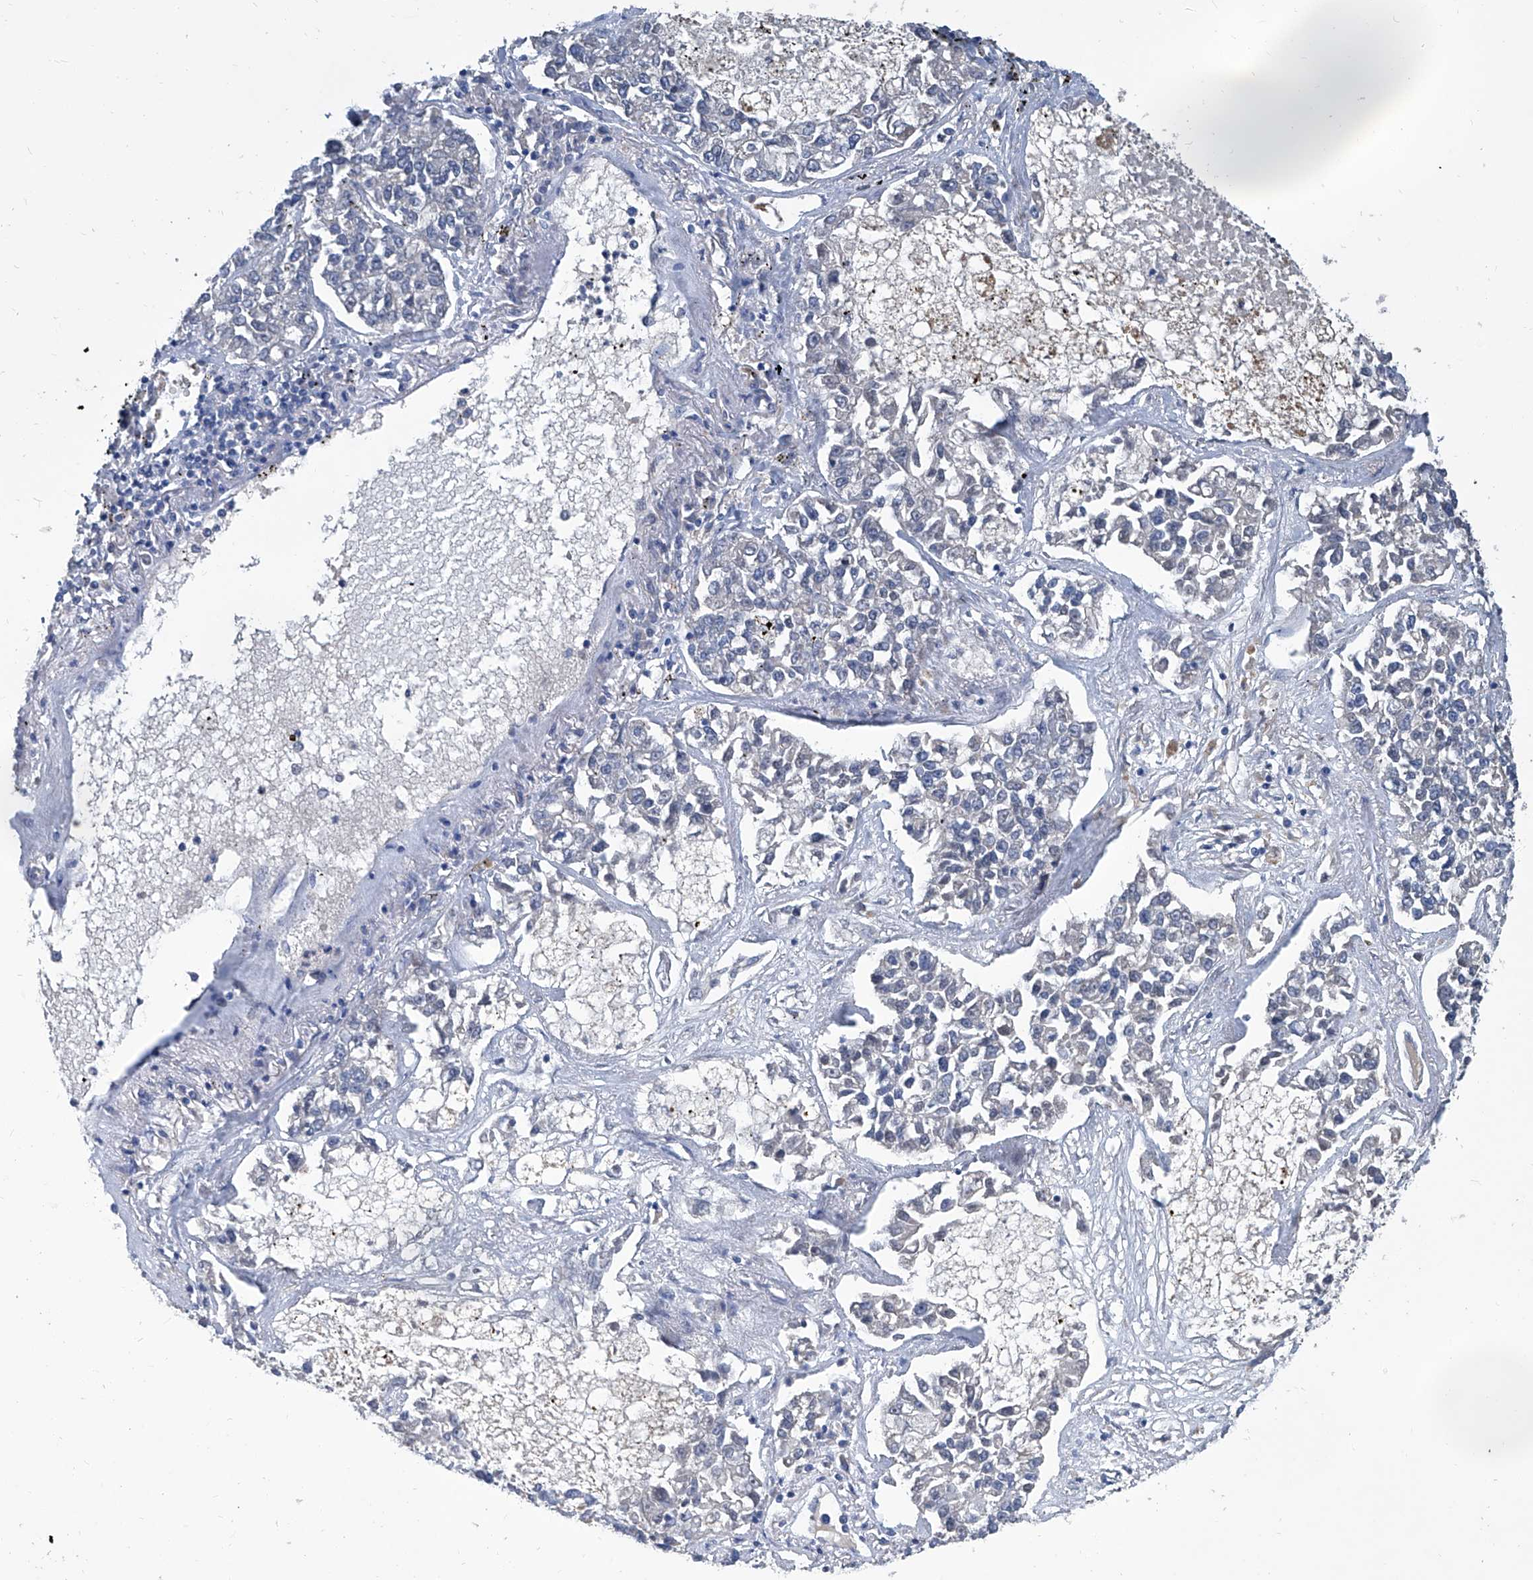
{"staining": {"intensity": "negative", "quantity": "none", "location": "none"}, "tissue": "lung cancer", "cell_type": "Tumor cells", "image_type": "cancer", "snomed": [{"axis": "morphology", "description": "Adenocarcinoma, NOS"}, {"axis": "topography", "description": "Lung"}], "caption": "High magnification brightfield microscopy of adenocarcinoma (lung) stained with DAB (brown) and counterstained with hematoxylin (blue): tumor cells show no significant staining.", "gene": "MTARC1", "patient": {"sex": "male", "age": 49}}